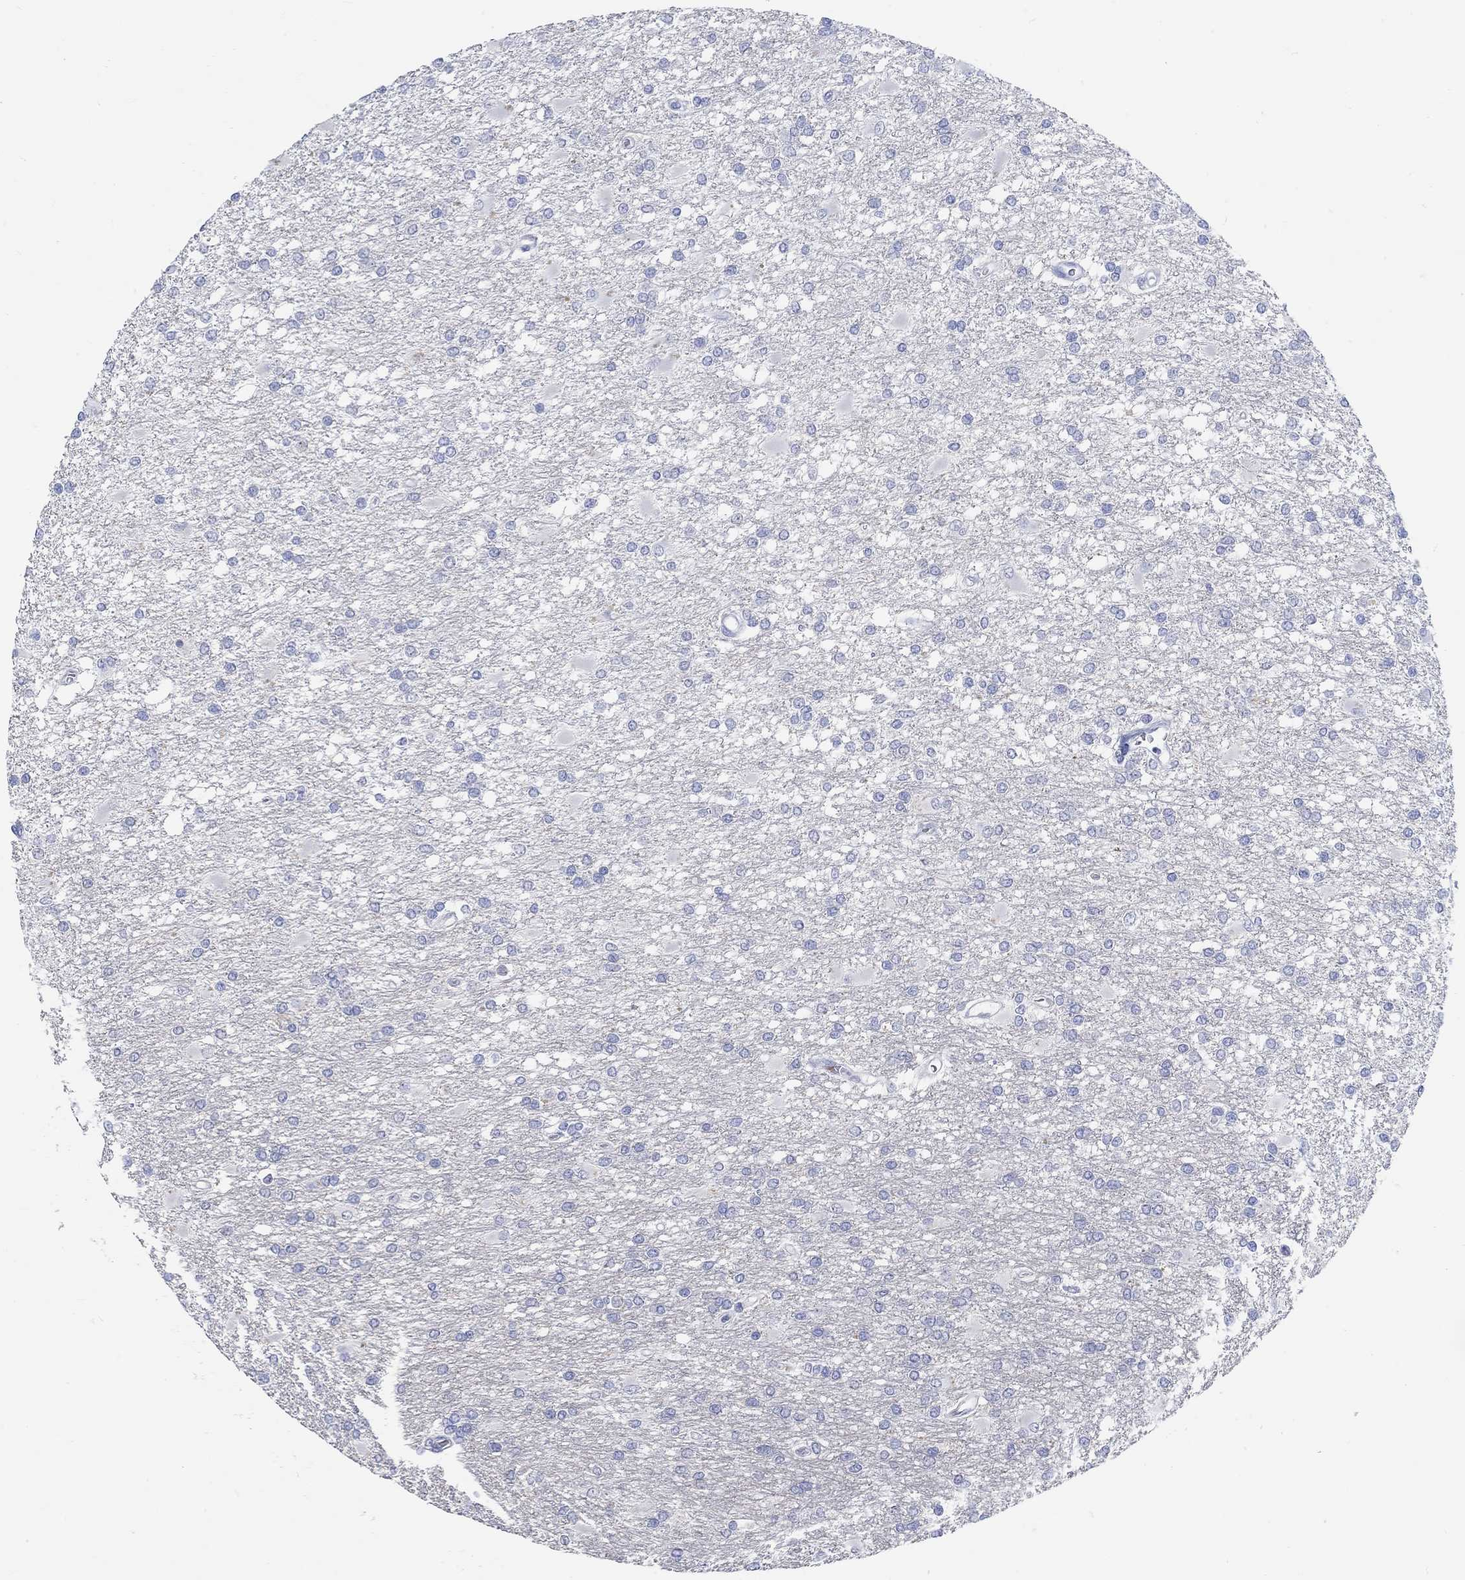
{"staining": {"intensity": "negative", "quantity": "none", "location": "none"}, "tissue": "glioma", "cell_type": "Tumor cells", "image_type": "cancer", "snomed": [{"axis": "morphology", "description": "Glioma, malignant, High grade"}, {"axis": "topography", "description": "Cerebral cortex"}], "caption": "This photomicrograph is of malignant glioma (high-grade) stained with immunohistochemistry to label a protein in brown with the nuclei are counter-stained blue. There is no positivity in tumor cells.", "gene": "GRIA3", "patient": {"sex": "male", "age": 79}}